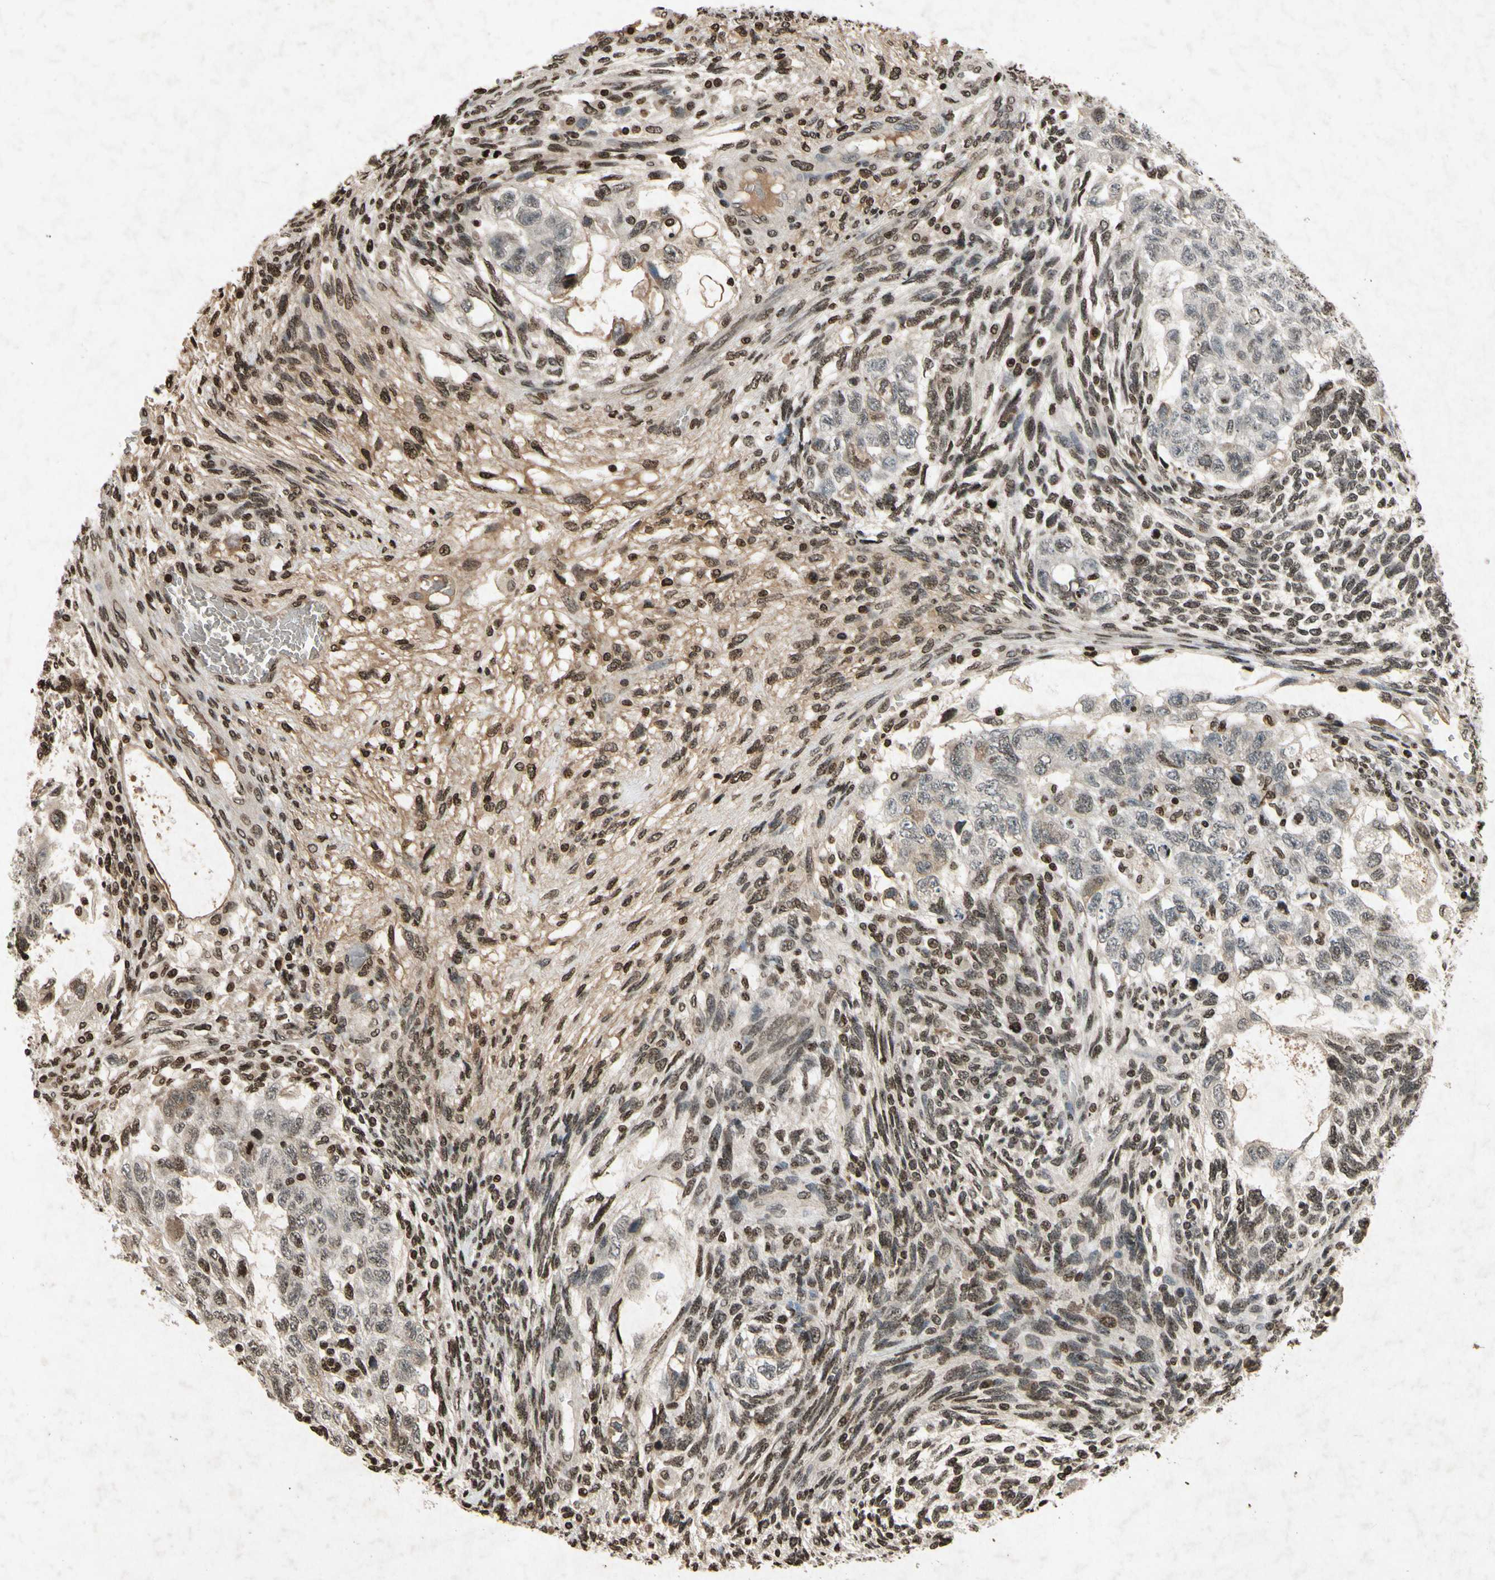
{"staining": {"intensity": "weak", "quantity": "<25%", "location": "nuclear"}, "tissue": "testis cancer", "cell_type": "Tumor cells", "image_type": "cancer", "snomed": [{"axis": "morphology", "description": "Normal tissue, NOS"}, {"axis": "morphology", "description": "Carcinoma, Embryonal, NOS"}, {"axis": "topography", "description": "Testis"}], "caption": "Immunohistochemistry of testis cancer (embryonal carcinoma) displays no positivity in tumor cells.", "gene": "HOXB3", "patient": {"sex": "male", "age": 36}}